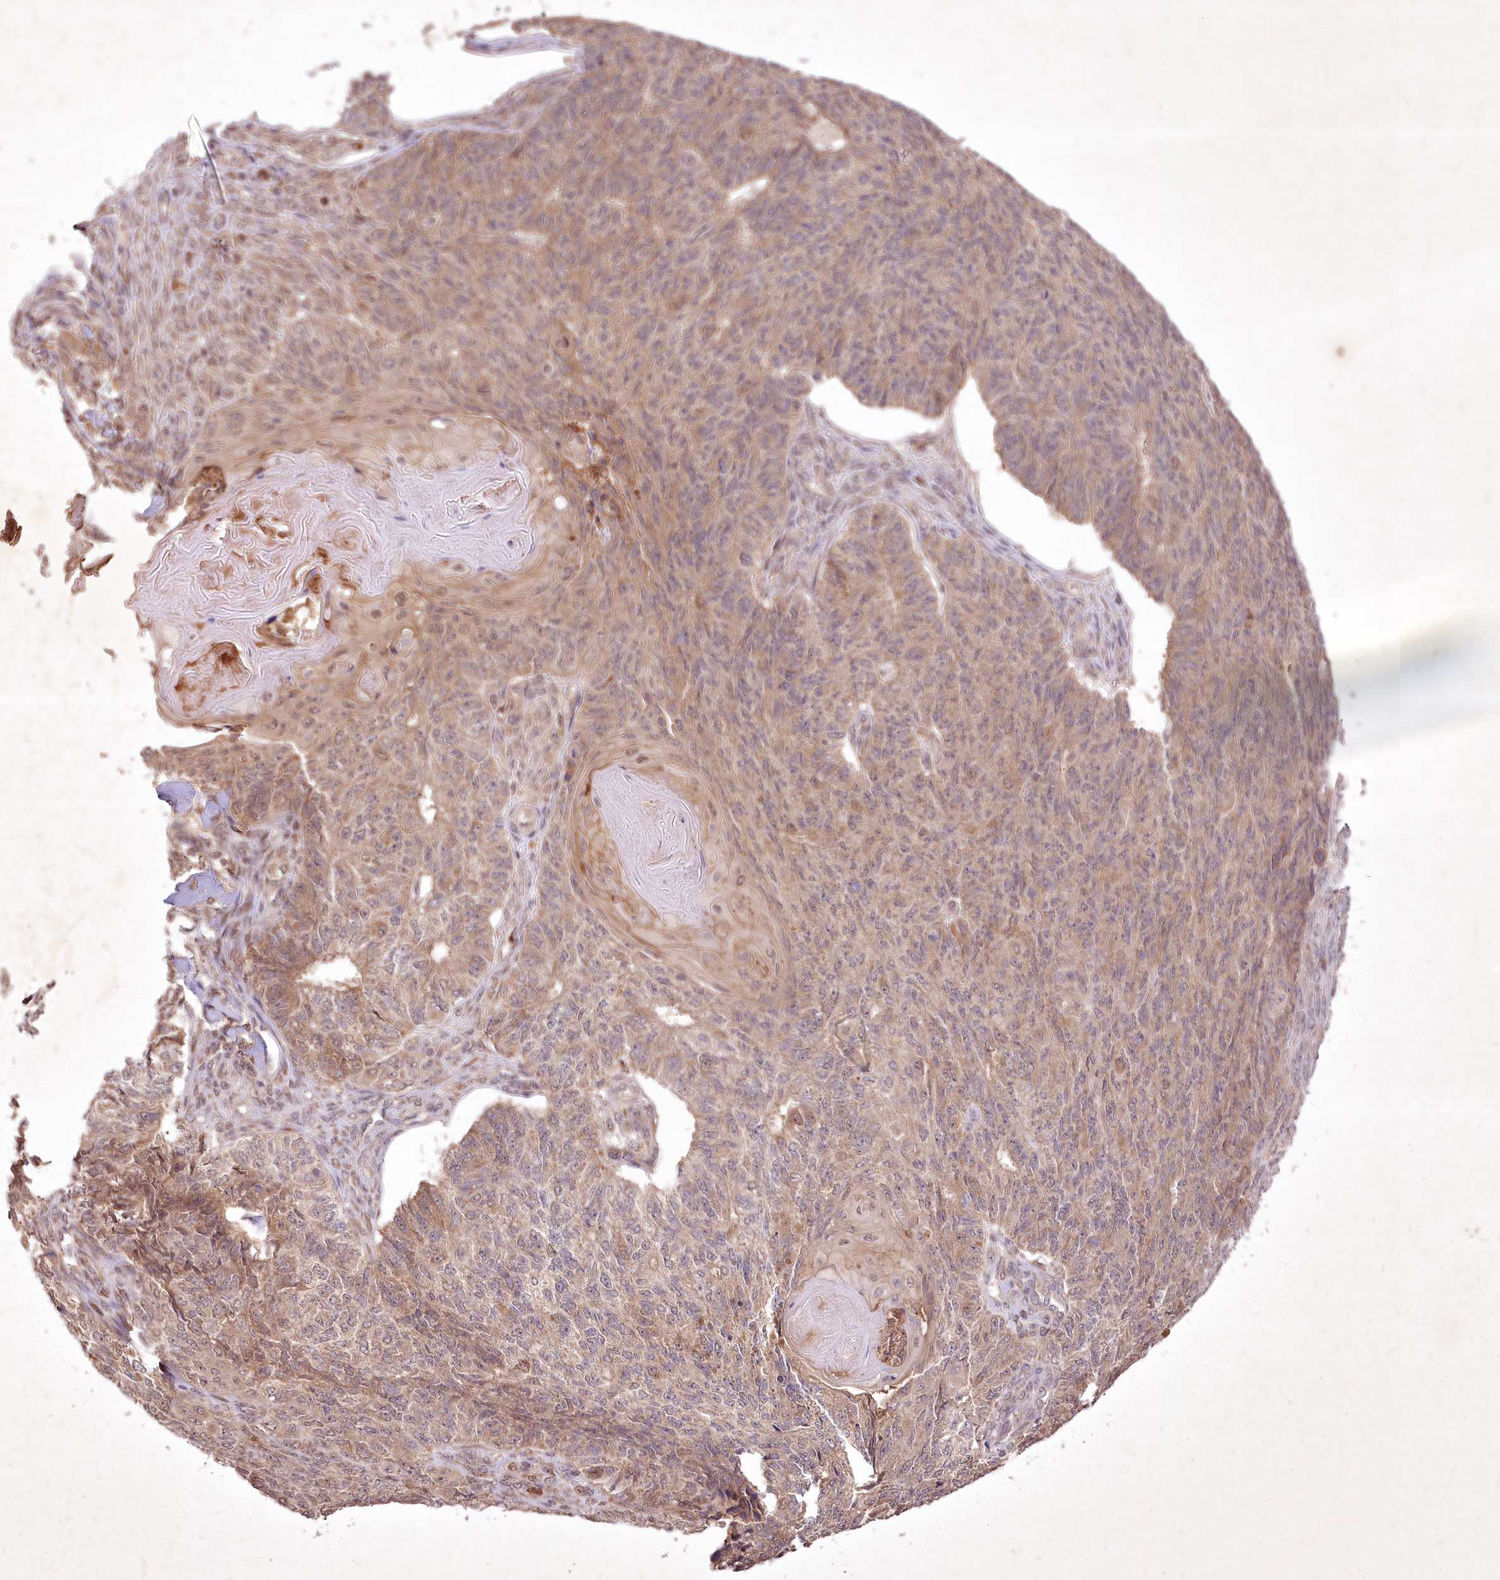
{"staining": {"intensity": "moderate", "quantity": "25%-75%", "location": "cytoplasmic/membranous"}, "tissue": "endometrial cancer", "cell_type": "Tumor cells", "image_type": "cancer", "snomed": [{"axis": "morphology", "description": "Adenocarcinoma, NOS"}, {"axis": "topography", "description": "Endometrium"}], "caption": "Endometrial cancer stained for a protein (brown) displays moderate cytoplasmic/membranous positive expression in approximately 25%-75% of tumor cells.", "gene": "IRAK1BP1", "patient": {"sex": "female", "age": 32}}